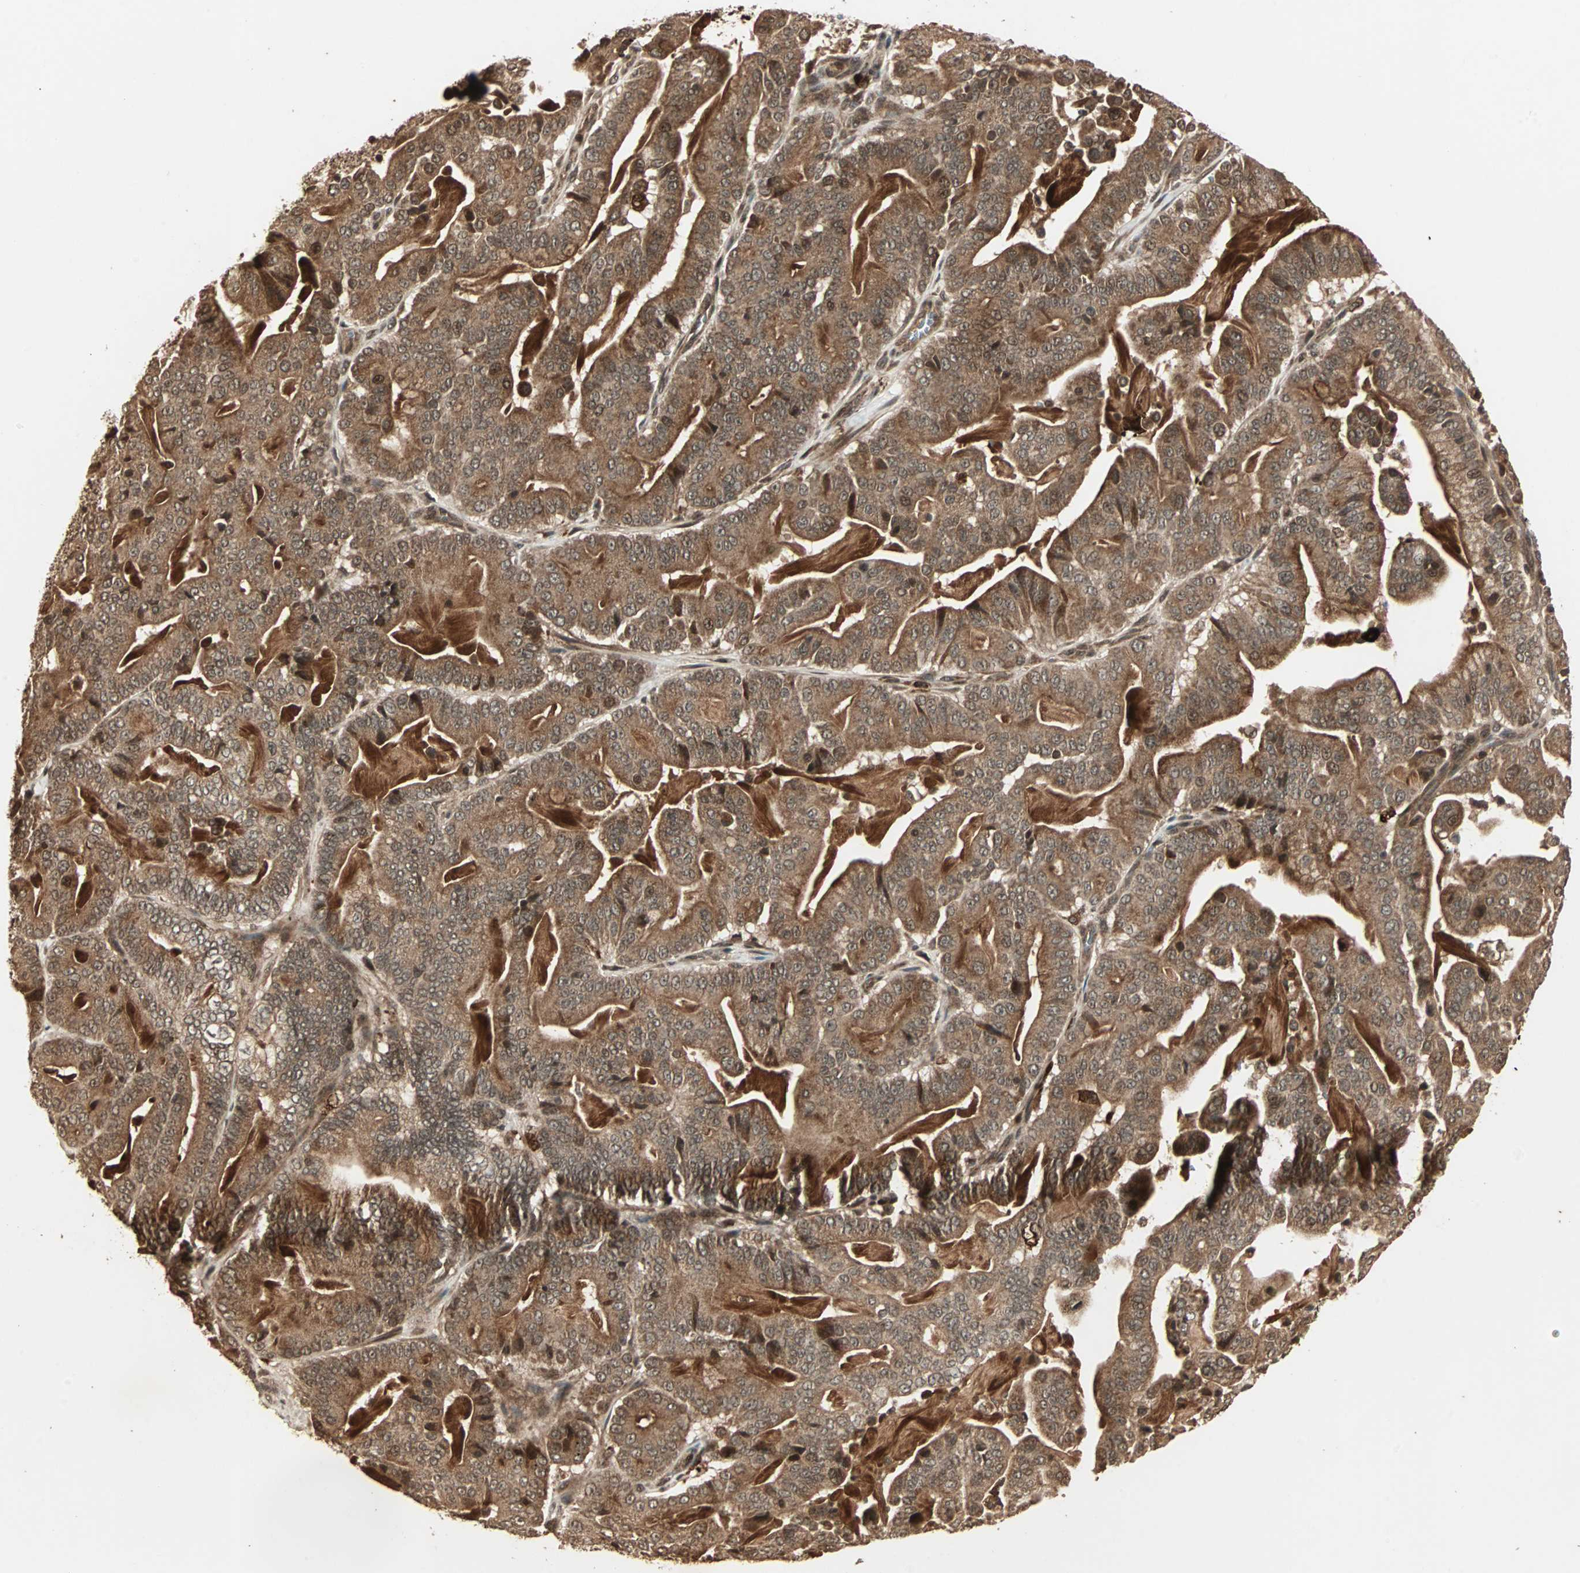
{"staining": {"intensity": "moderate", "quantity": ">75%", "location": "cytoplasmic/membranous"}, "tissue": "pancreatic cancer", "cell_type": "Tumor cells", "image_type": "cancer", "snomed": [{"axis": "morphology", "description": "Adenocarcinoma, NOS"}, {"axis": "topography", "description": "Pancreas"}], "caption": "About >75% of tumor cells in pancreatic cancer demonstrate moderate cytoplasmic/membranous protein expression as visualized by brown immunohistochemical staining.", "gene": "RFFL", "patient": {"sex": "male", "age": 63}}